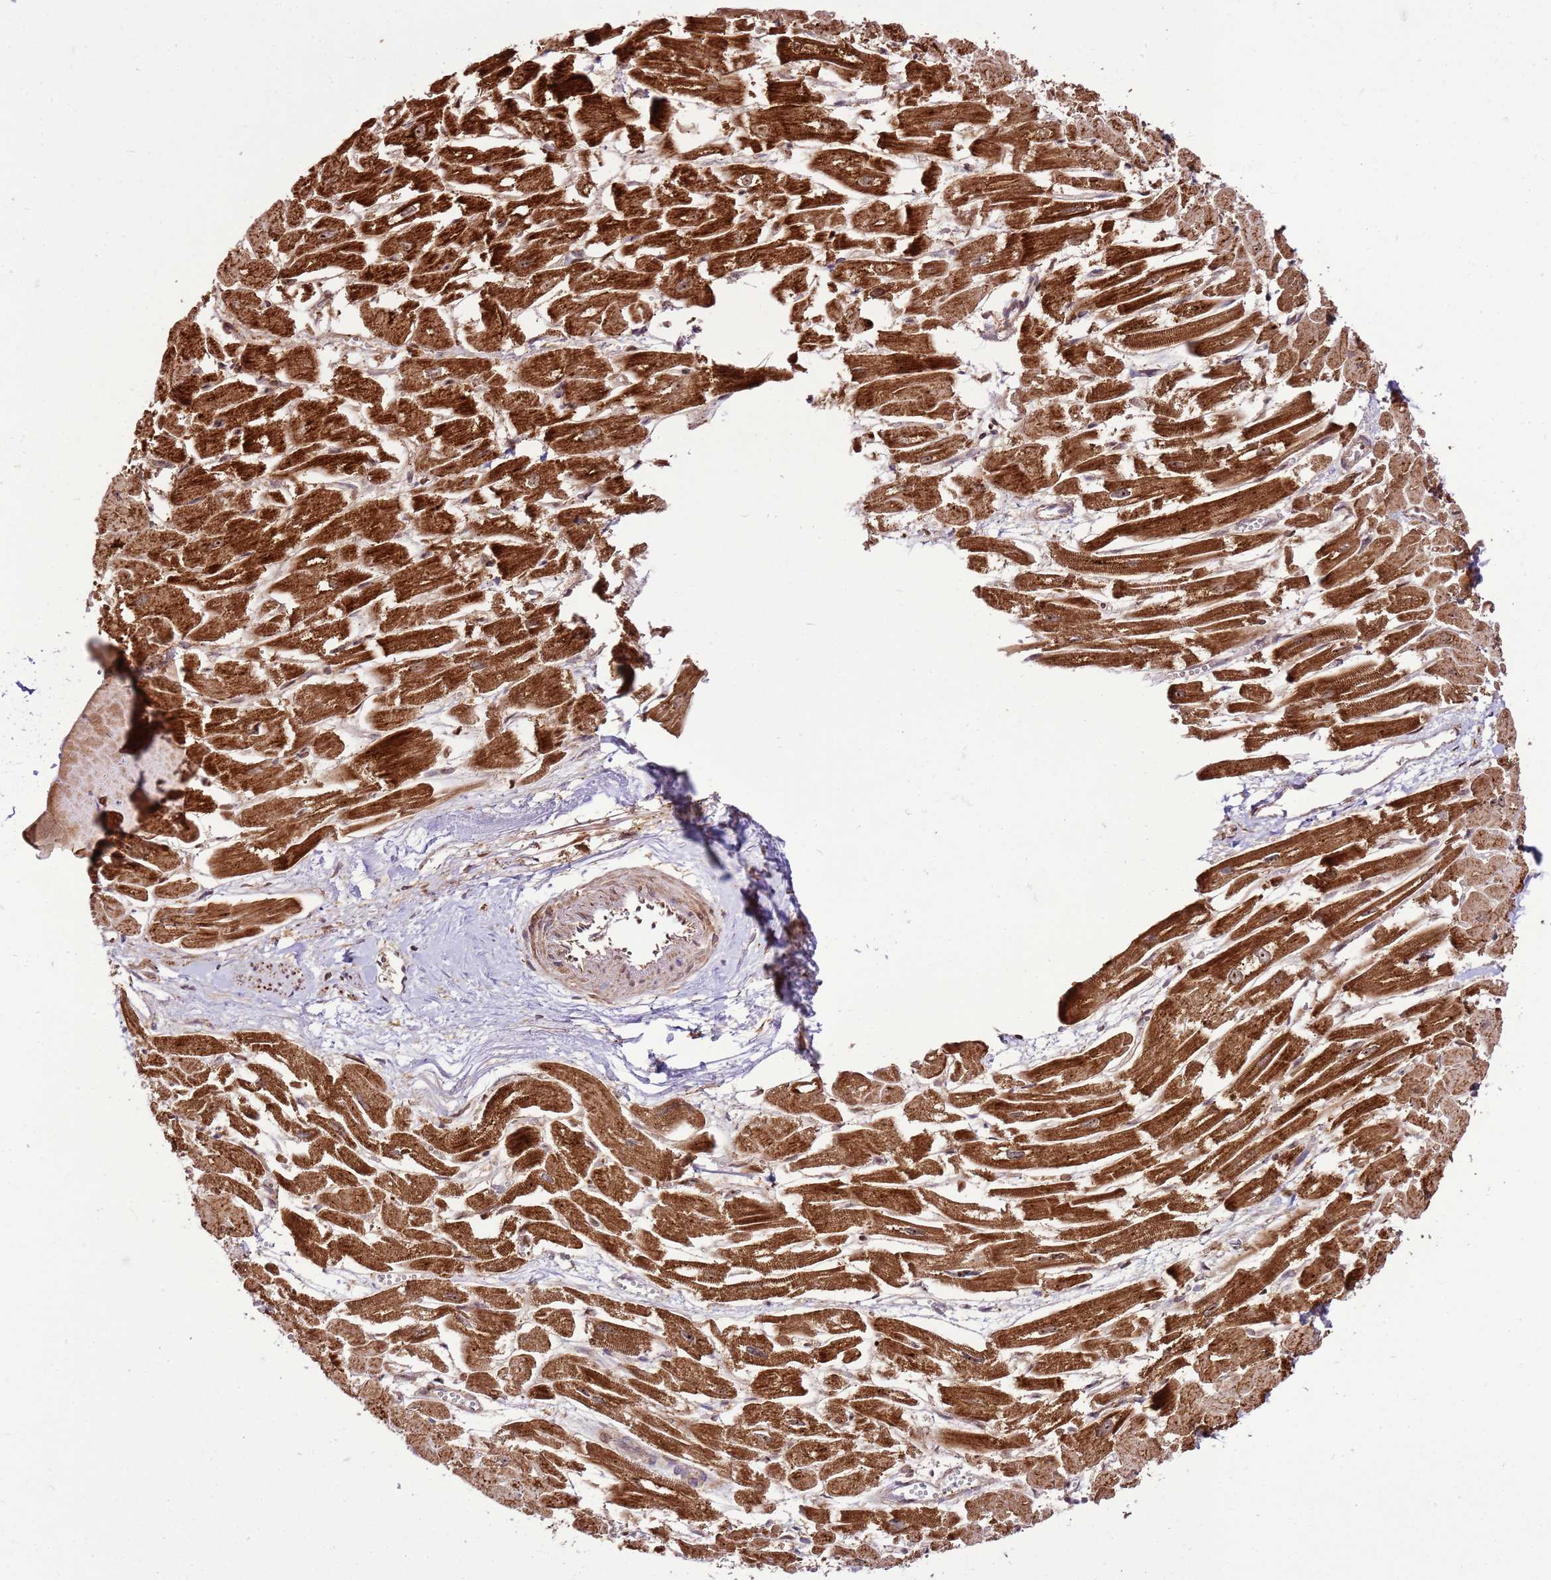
{"staining": {"intensity": "strong", "quantity": ">75%", "location": "cytoplasmic/membranous"}, "tissue": "heart muscle", "cell_type": "Cardiomyocytes", "image_type": "normal", "snomed": [{"axis": "morphology", "description": "Normal tissue, NOS"}, {"axis": "topography", "description": "Heart"}], "caption": "Normal heart muscle demonstrates strong cytoplasmic/membranous positivity in approximately >75% of cardiomyocytes, visualized by immunohistochemistry.", "gene": "RASA3", "patient": {"sex": "male", "age": 54}}